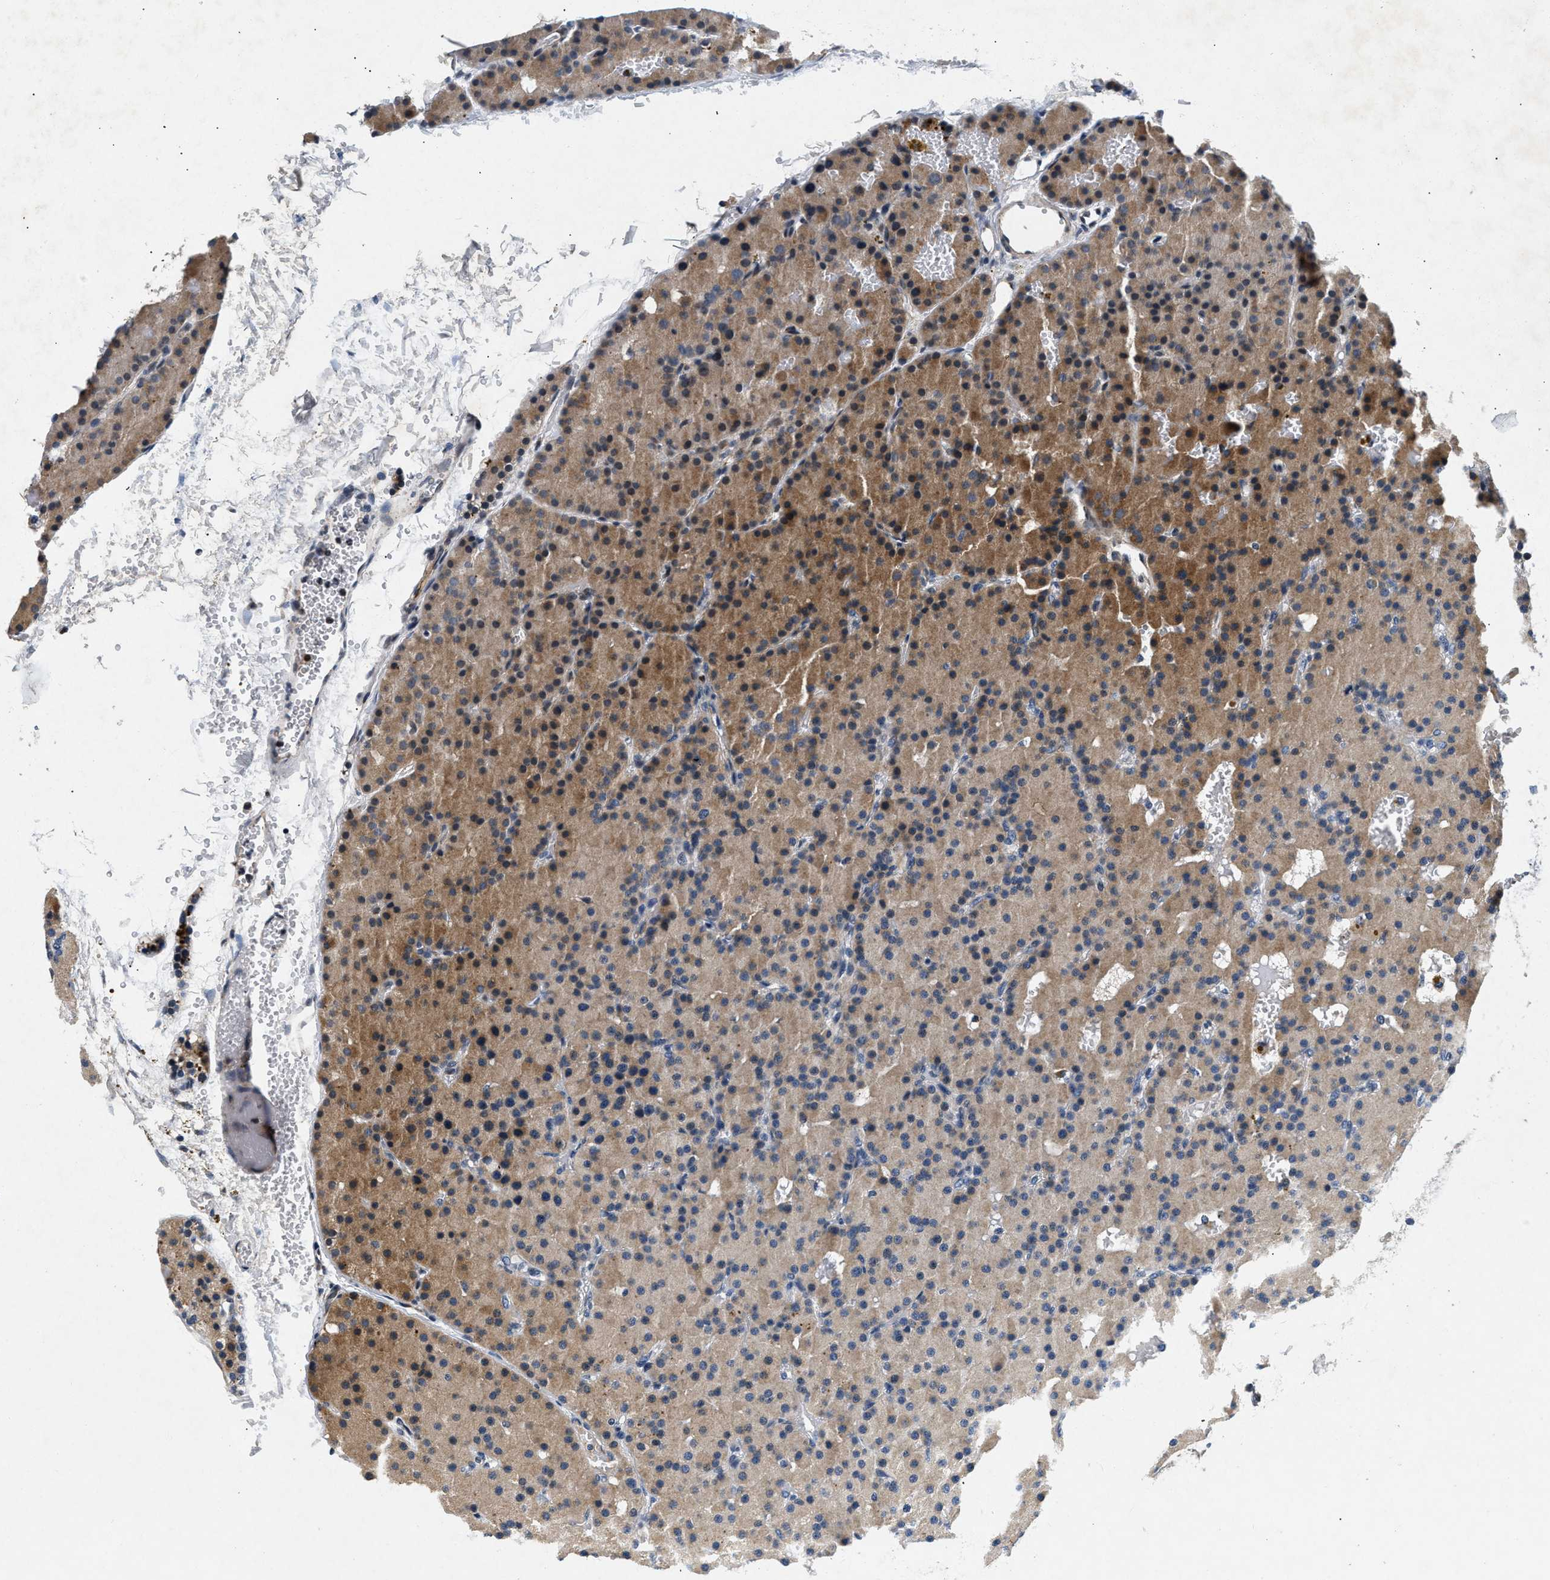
{"staining": {"intensity": "moderate", "quantity": "25%-75%", "location": "cytoplasmic/membranous"}, "tissue": "parathyroid gland", "cell_type": "Glandular cells", "image_type": "normal", "snomed": [{"axis": "morphology", "description": "Normal tissue, NOS"}, {"axis": "morphology", "description": "Adenoma, NOS"}, {"axis": "topography", "description": "Parathyroid gland"}], "caption": "The photomicrograph reveals immunohistochemical staining of unremarkable parathyroid gland. There is moderate cytoplasmic/membranous expression is seen in approximately 25%-75% of glandular cells. (IHC, brightfield microscopy, high magnification).", "gene": "PDP1", "patient": {"sex": "male", "age": 75}}